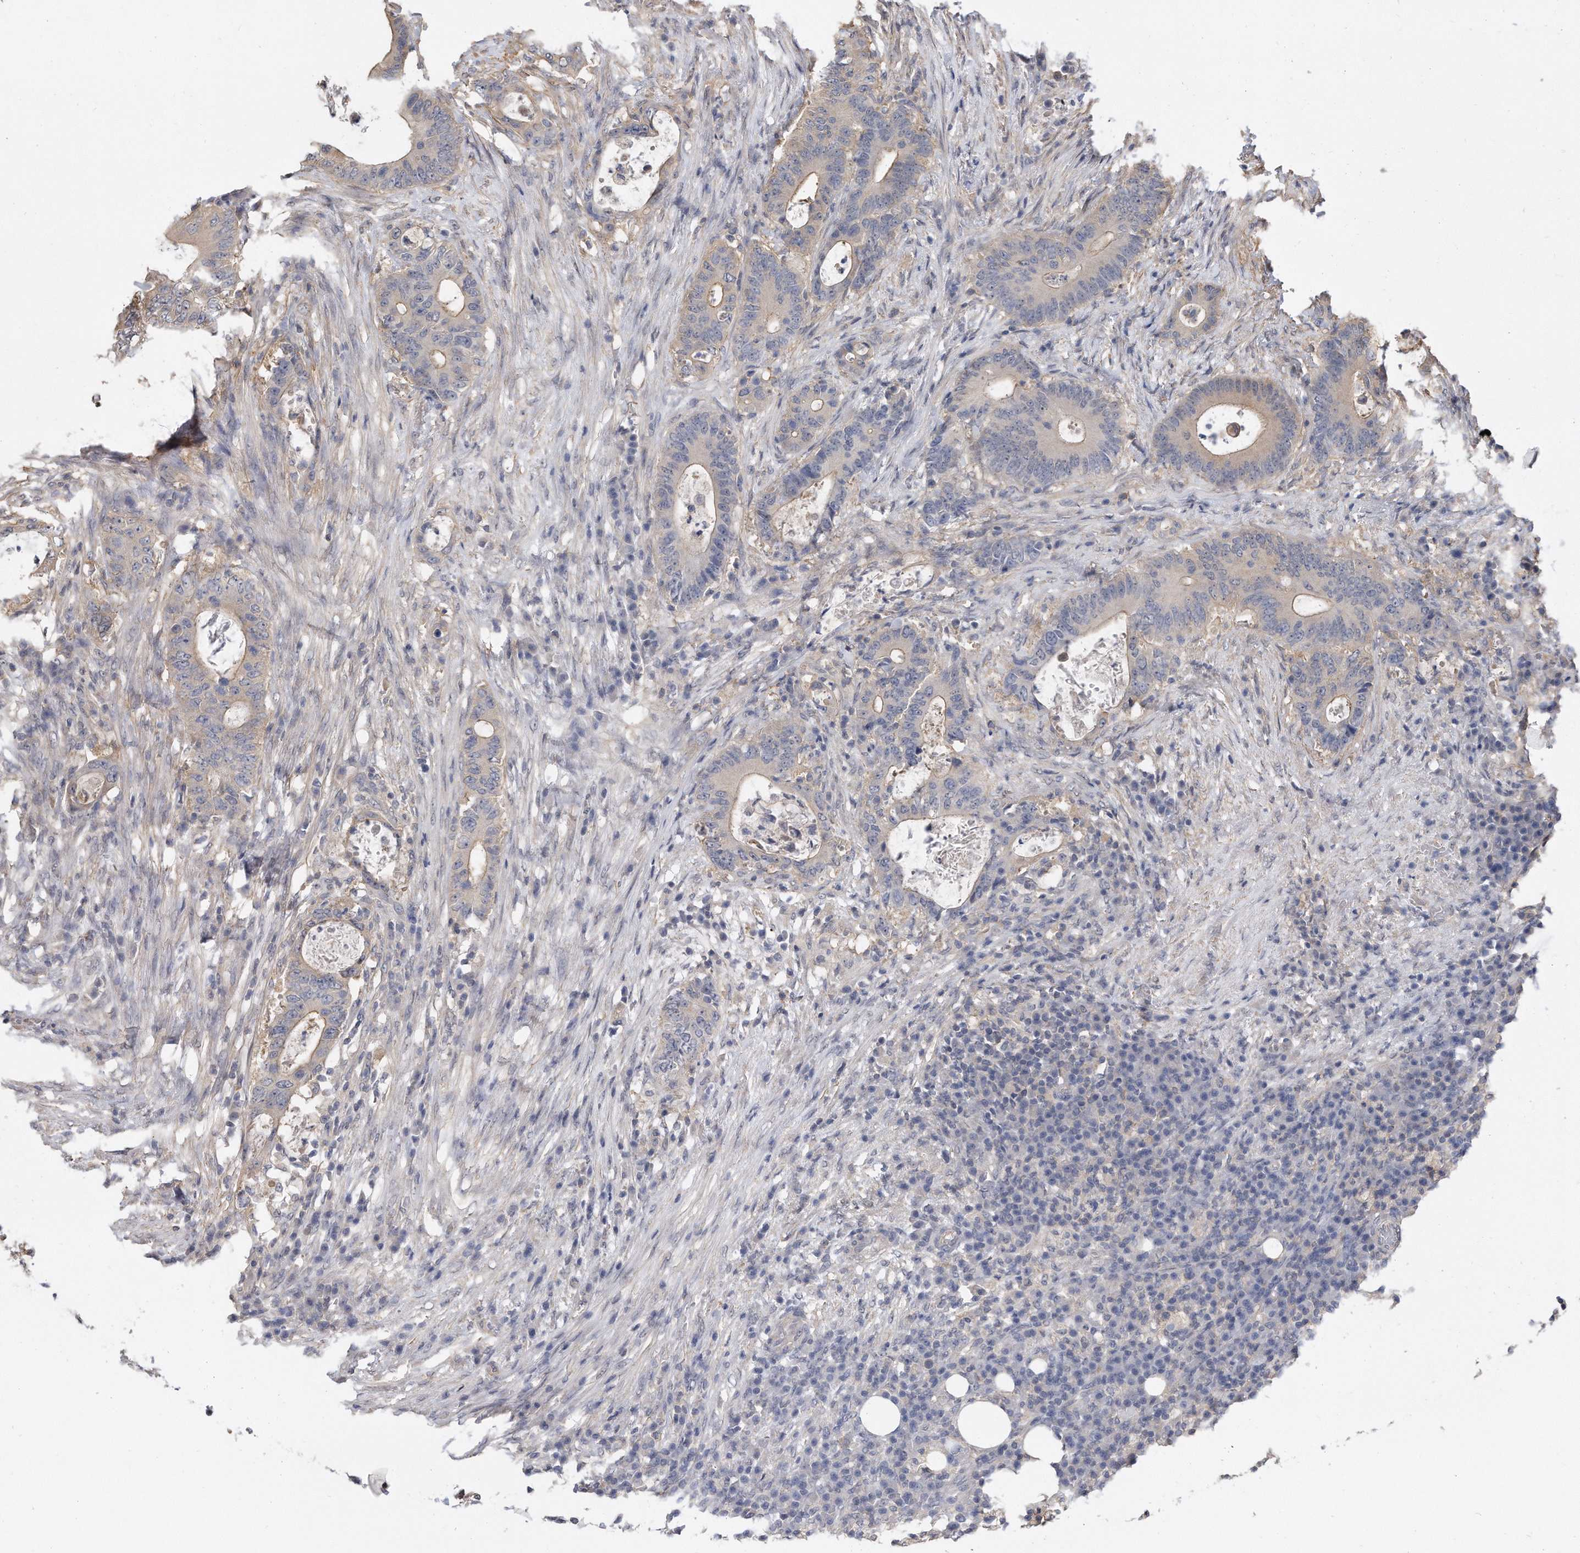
{"staining": {"intensity": "weak", "quantity": "<25%", "location": "cytoplasmic/membranous"}, "tissue": "colorectal cancer", "cell_type": "Tumor cells", "image_type": "cancer", "snomed": [{"axis": "morphology", "description": "Adenocarcinoma, NOS"}, {"axis": "topography", "description": "Colon"}], "caption": "This is a image of immunohistochemistry (IHC) staining of colorectal cancer (adenocarcinoma), which shows no staining in tumor cells. Brightfield microscopy of immunohistochemistry stained with DAB (3,3'-diaminobenzidine) (brown) and hematoxylin (blue), captured at high magnification.", "gene": "TCP1", "patient": {"sex": "male", "age": 83}}